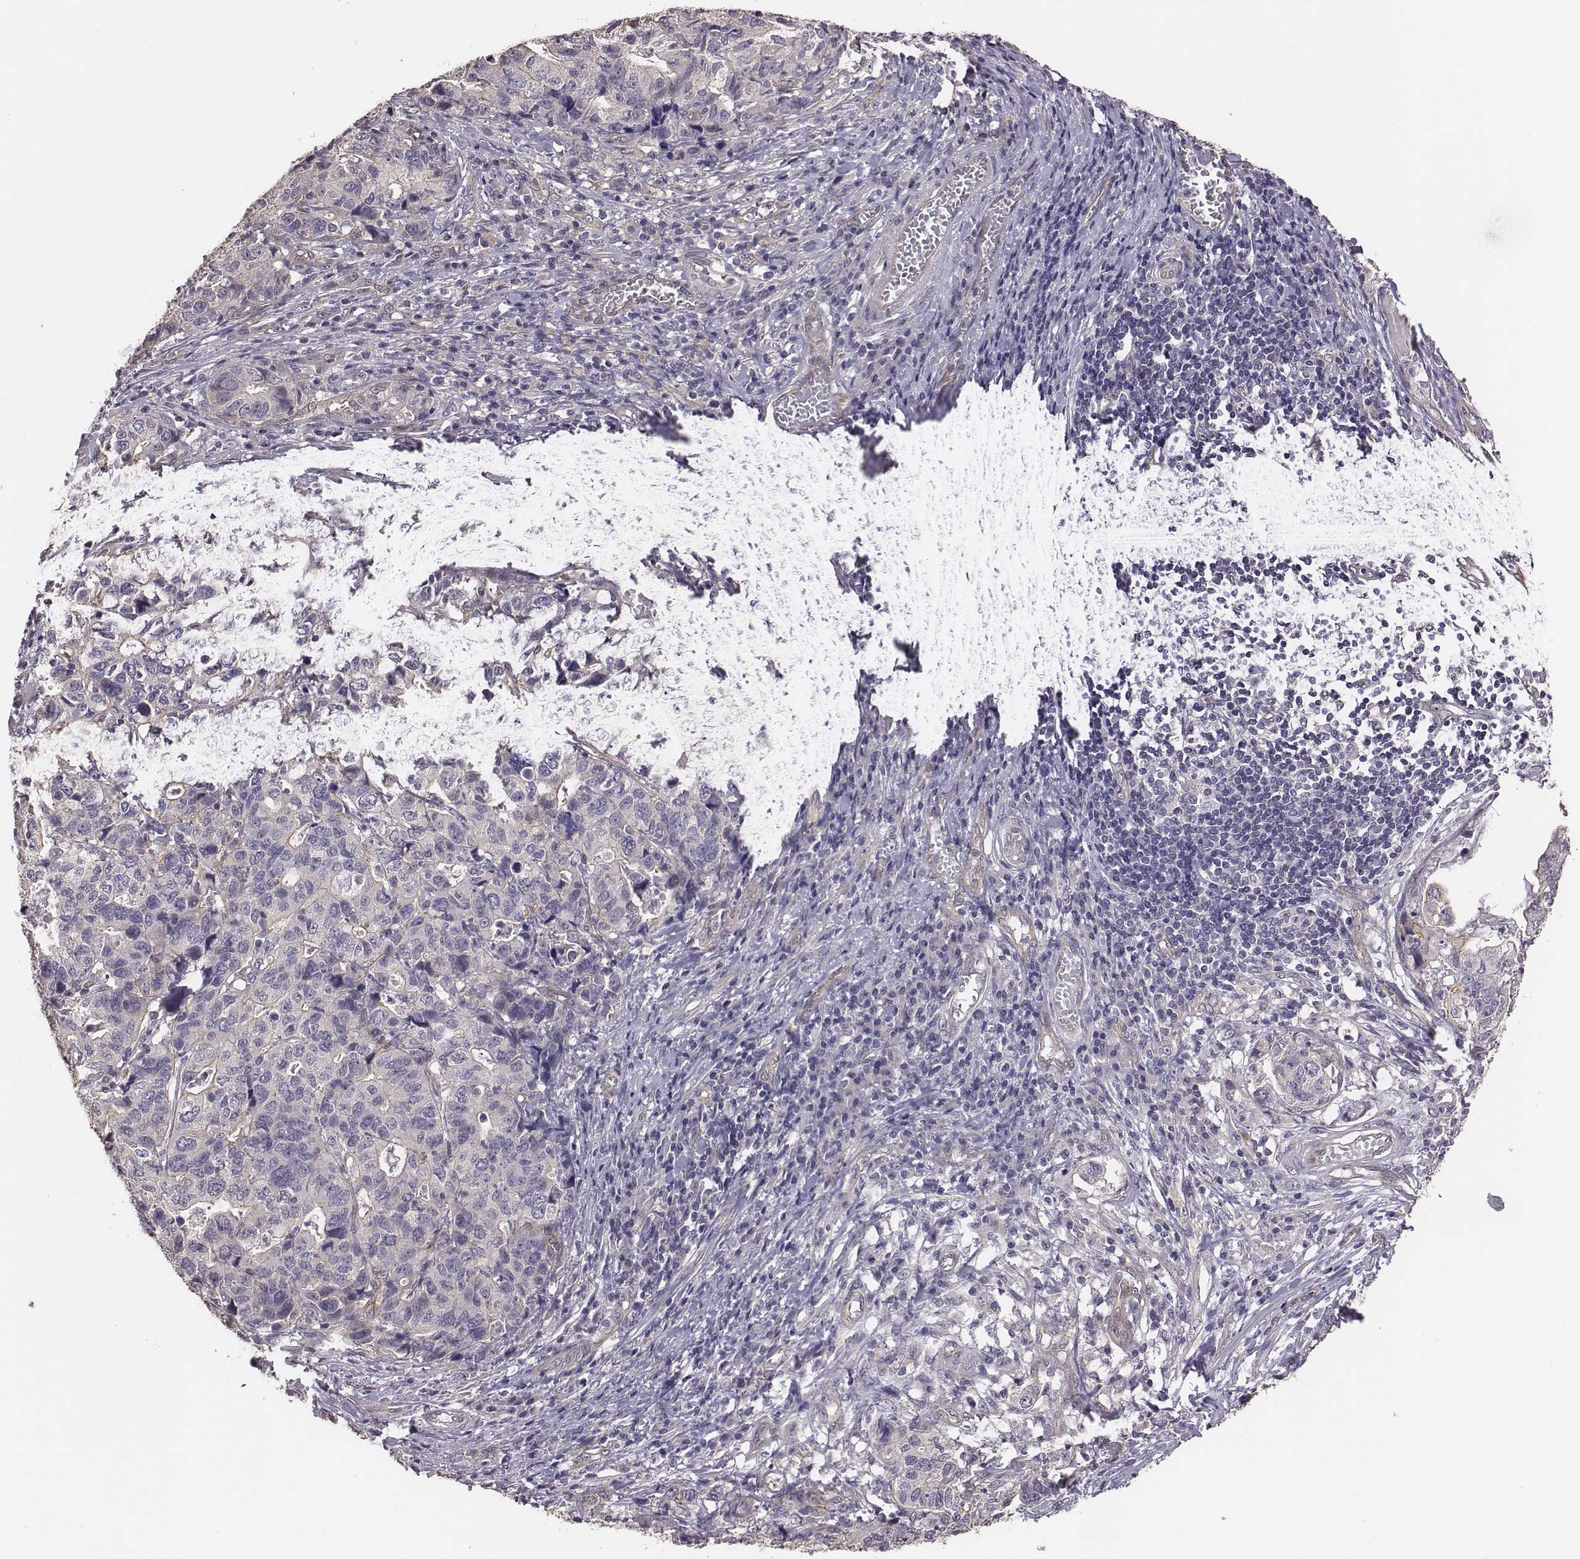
{"staining": {"intensity": "negative", "quantity": "none", "location": "none"}, "tissue": "stomach cancer", "cell_type": "Tumor cells", "image_type": "cancer", "snomed": [{"axis": "morphology", "description": "Adenocarcinoma, NOS"}, {"axis": "topography", "description": "Stomach, upper"}], "caption": "An immunohistochemistry (IHC) photomicrograph of stomach adenocarcinoma is shown. There is no staining in tumor cells of stomach adenocarcinoma.", "gene": "SCARF1", "patient": {"sex": "female", "age": 67}}